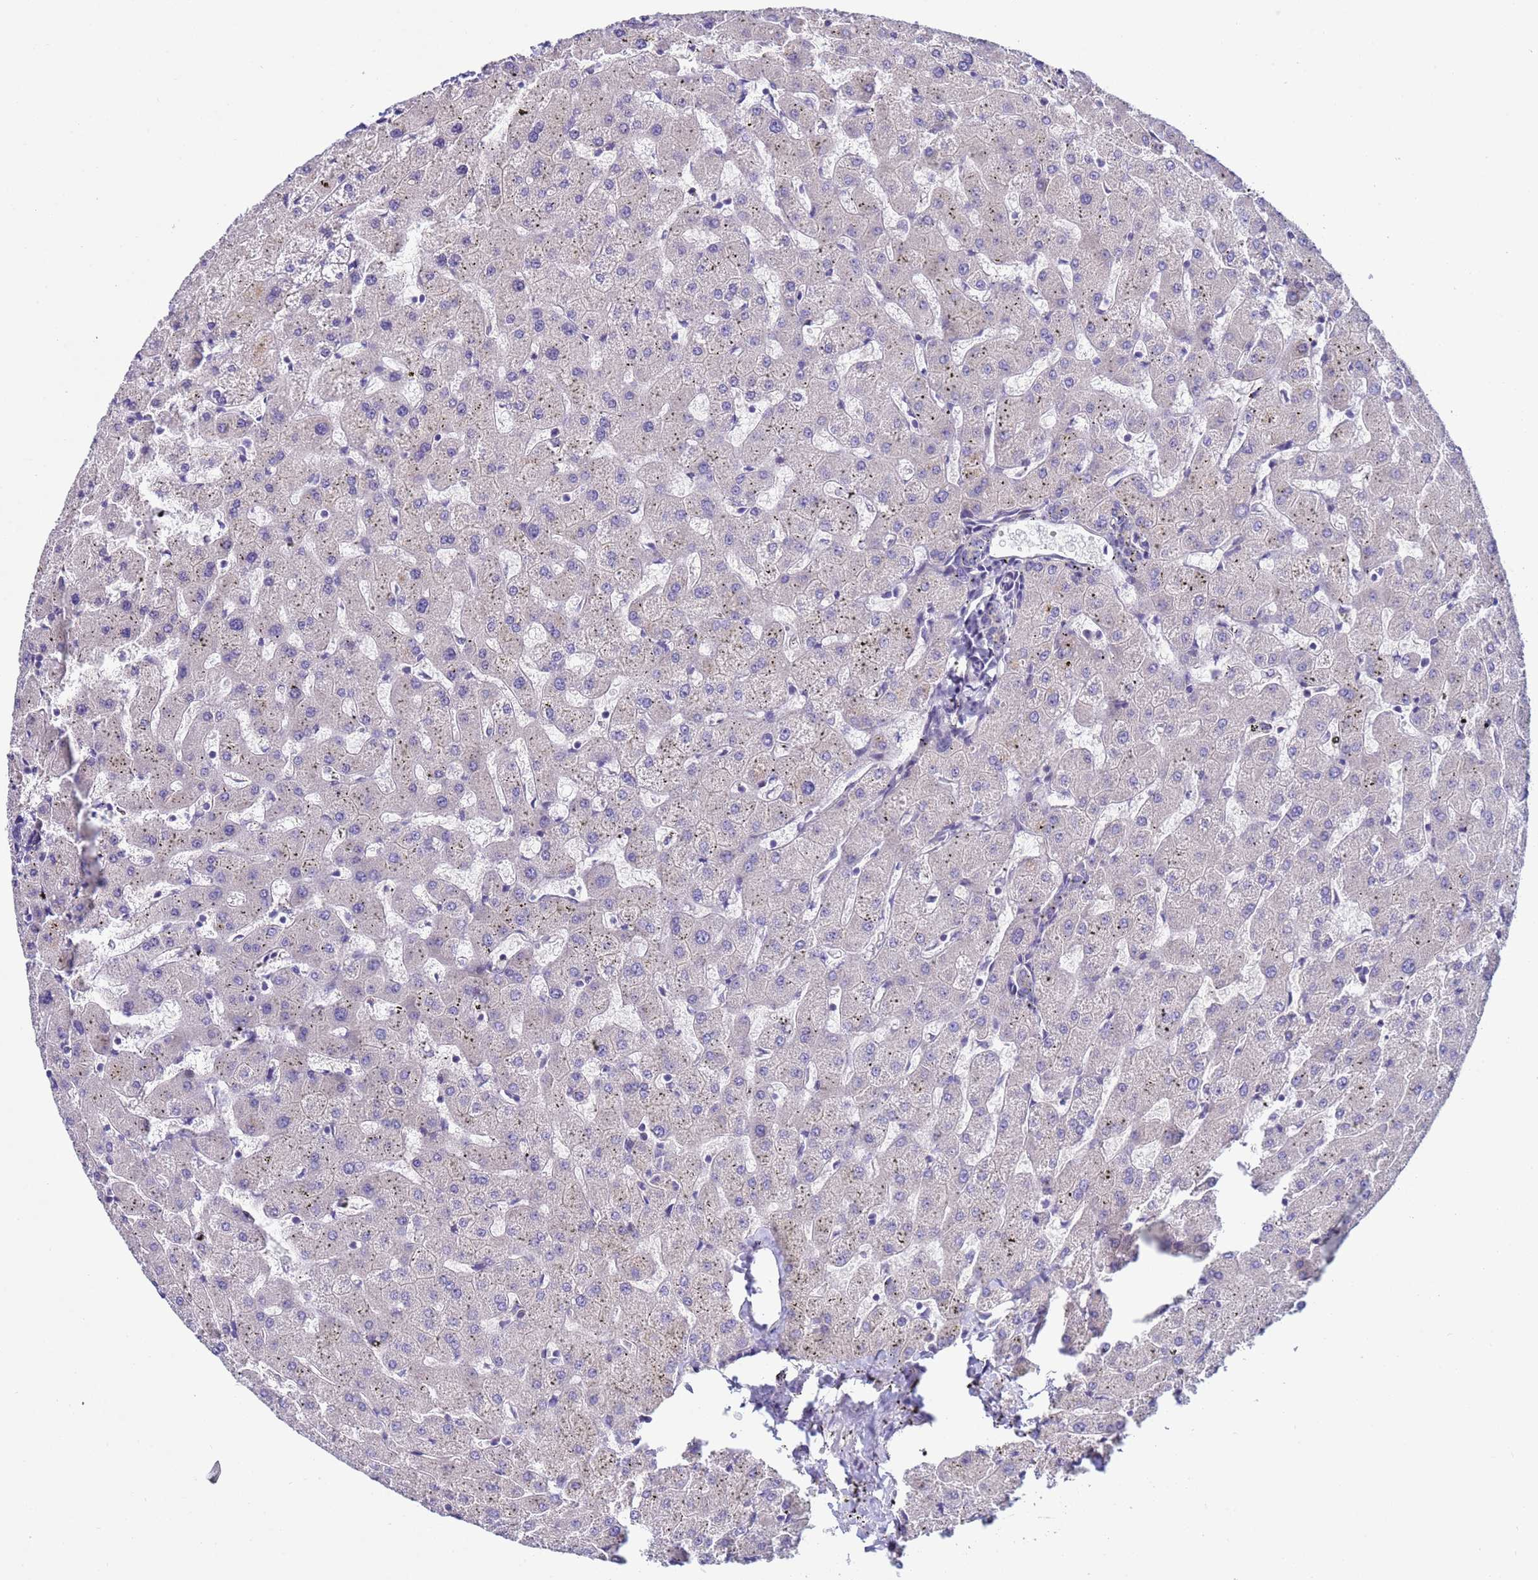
{"staining": {"intensity": "negative", "quantity": "none", "location": "none"}, "tissue": "liver", "cell_type": "Cholangiocytes", "image_type": "normal", "snomed": [{"axis": "morphology", "description": "Normal tissue, NOS"}, {"axis": "topography", "description": "Liver"}], "caption": "This is an immunohistochemistry histopathology image of normal human liver. There is no positivity in cholangiocytes.", "gene": "IGSF11", "patient": {"sex": "female", "age": 63}}